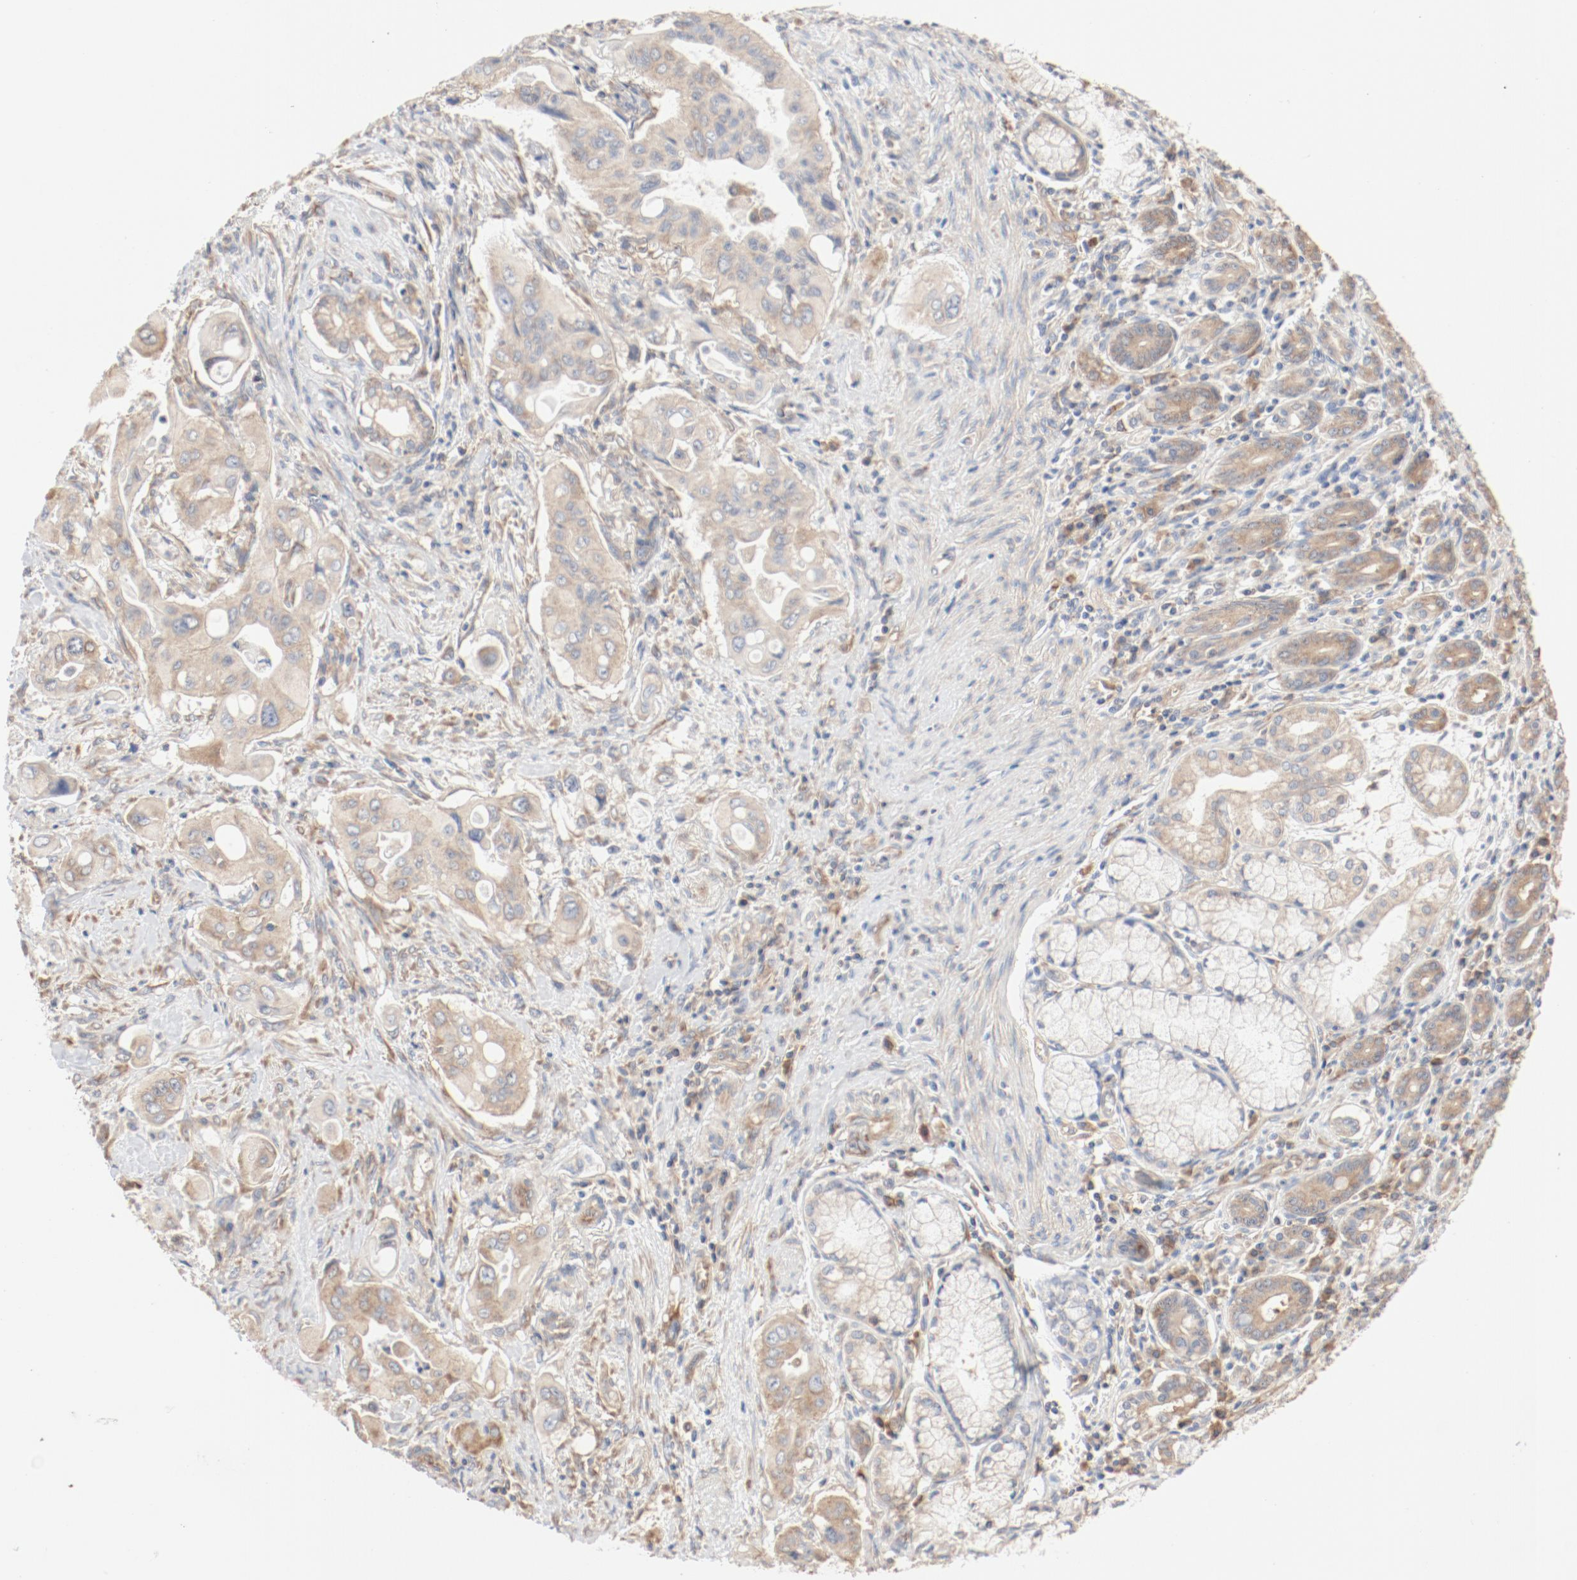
{"staining": {"intensity": "weak", "quantity": ">75%", "location": "cytoplasmic/membranous"}, "tissue": "pancreatic cancer", "cell_type": "Tumor cells", "image_type": "cancer", "snomed": [{"axis": "morphology", "description": "Adenocarcinoma, NOS"}, {"axis": "topography", "description": "Pancreas"}], "caption": "Adenocarcinoma (pancreatic) stained for a protein (brown) exhibits weak cytoplasmic/membranous positive expression in about >75% of tumor cells.", "gene": "RPS6", "patient": {"sex": "male", "age": 77}}